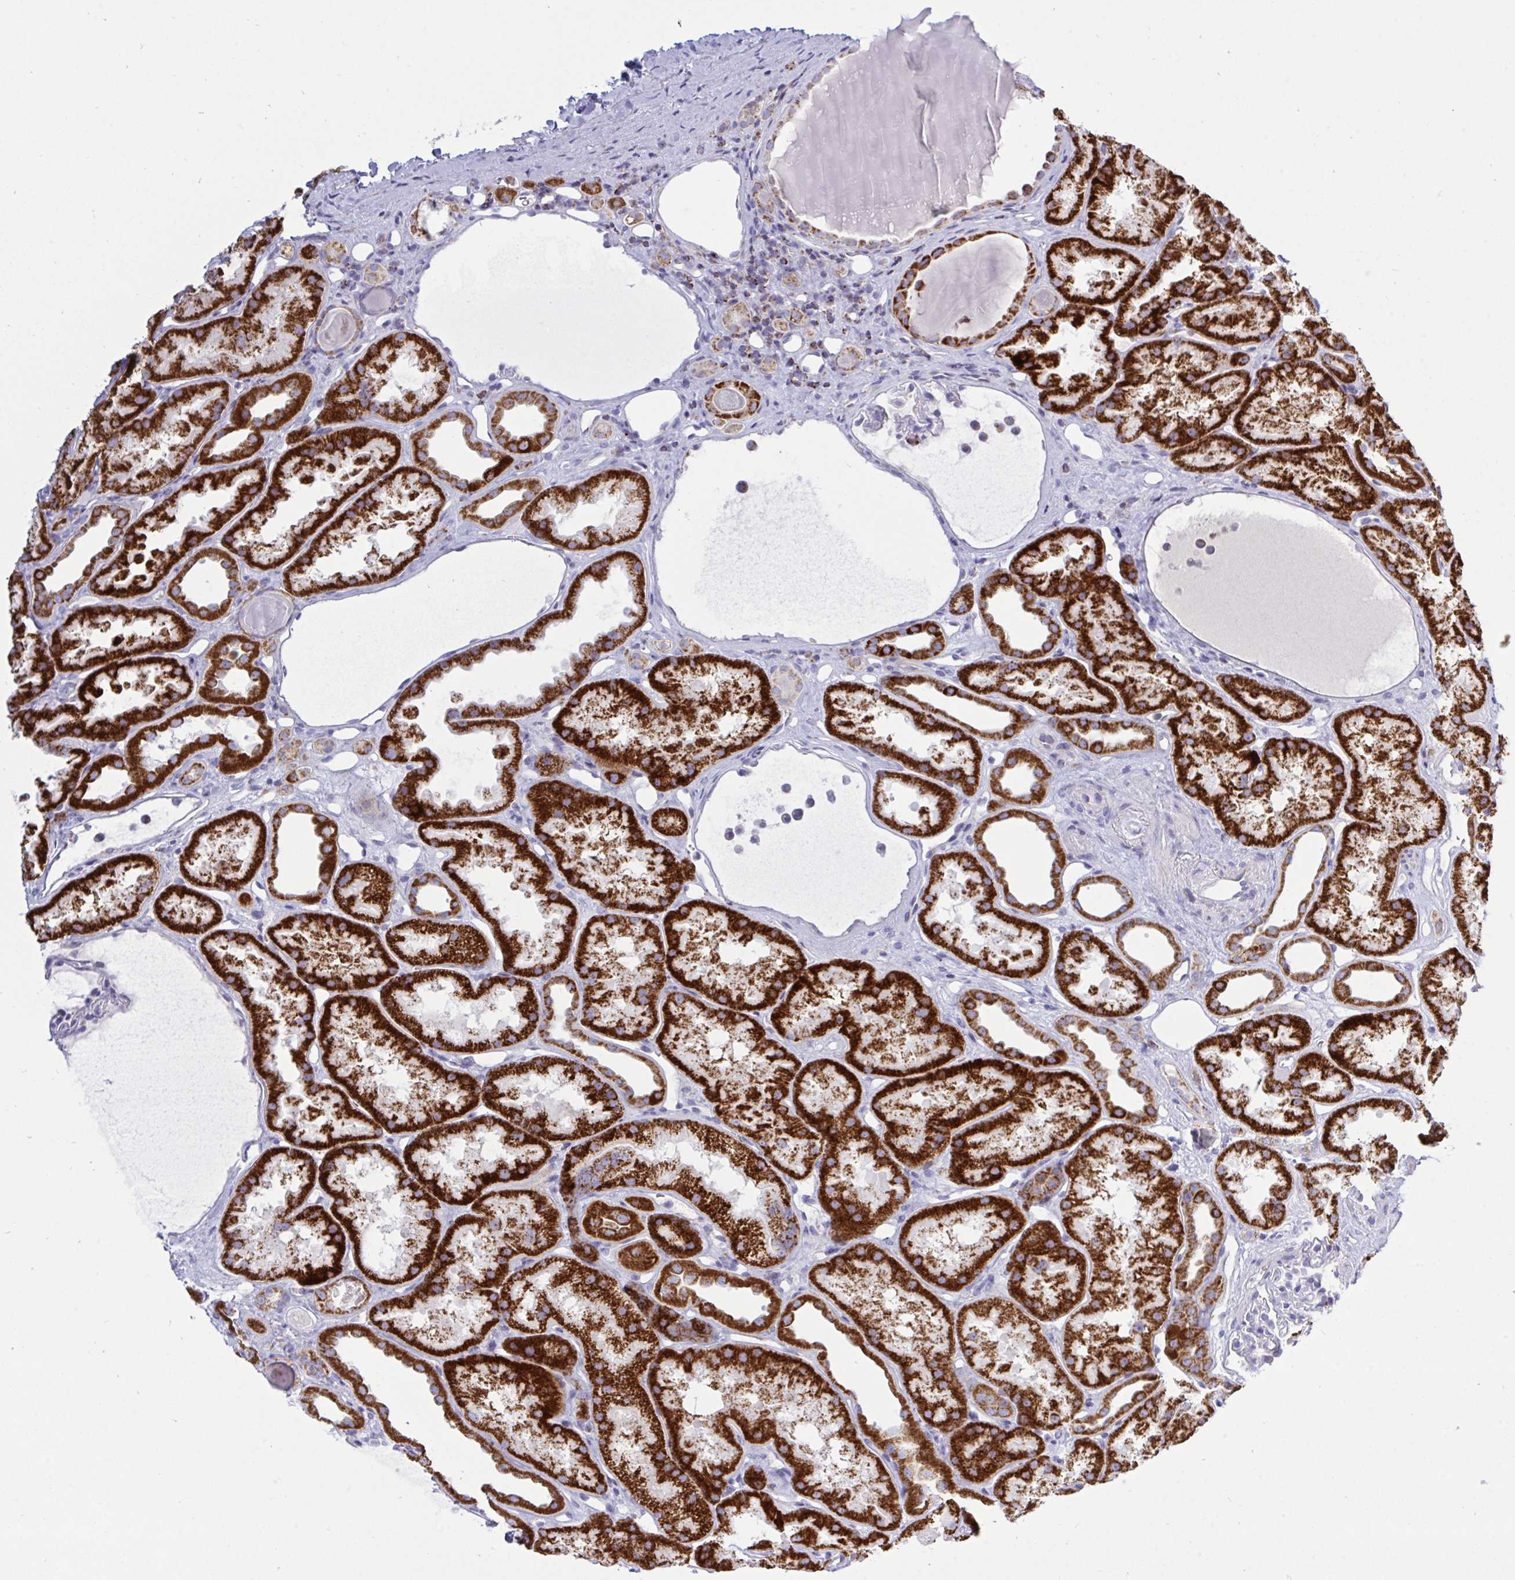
{"staining": {"intensity": "negative", "quantity": "none", "location": "none"}, "tissue": "kidney", "cell_type": "Cells in glomeruli", "image_type": "normal", "snomed": [{"axis": "morphology", "description": "Normal tissue, NOS"}, {"axis": "topography", "description": "Kidney"}], "caption": "An IHC photomicrograph of normal kidney is shown. There is no staining in cells in glomeruli of kidney.", "gene": "HSPE1", "patient": {"sex": "male", "age": 61}}